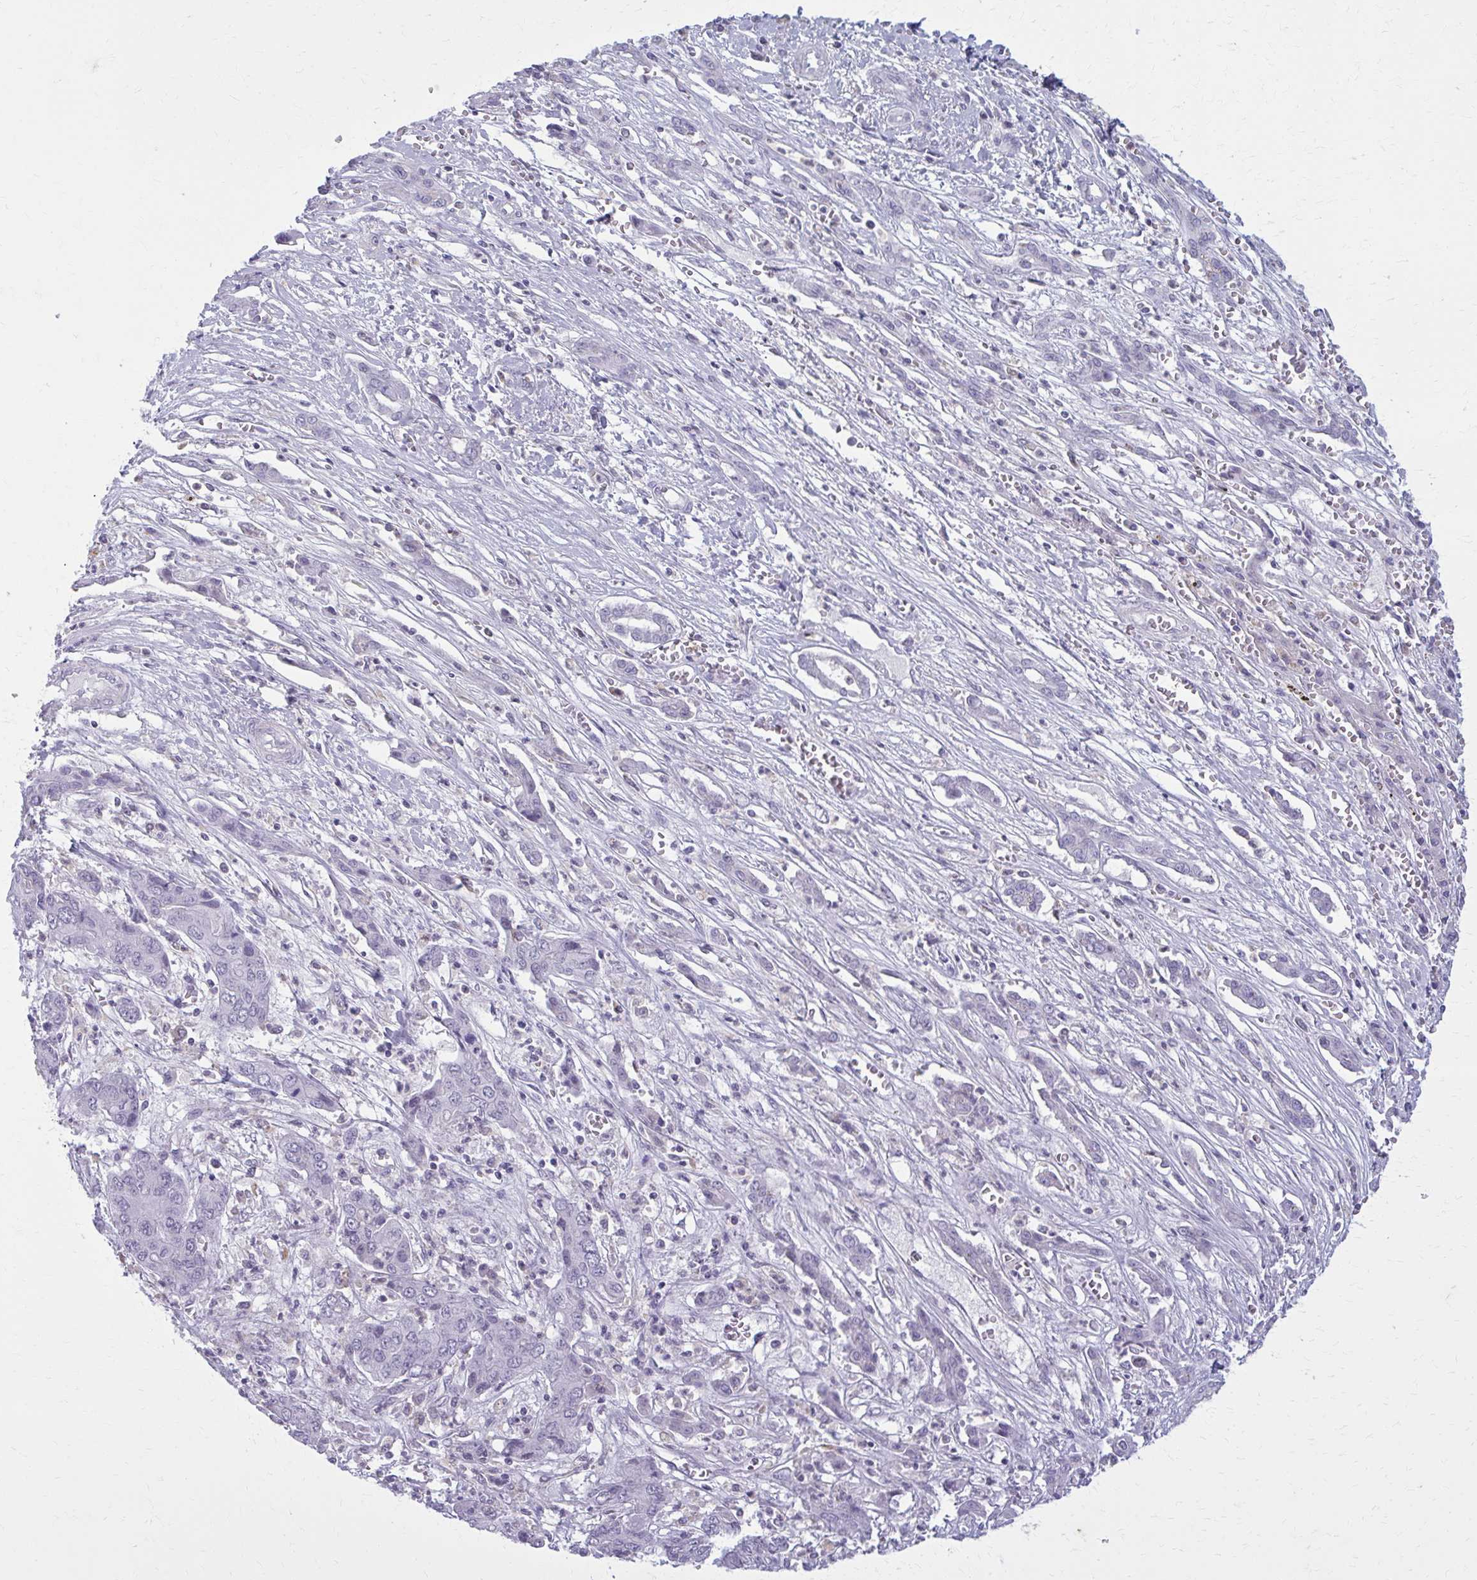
{"staining": {"intensity": "negative", "quantity": "none", "location": "none"}, "tissue": "liver cancer", "cell_type": "Tumor cells", "image_type": "cancer", "snomed": [{"axis": "morphology", "description": "Cholangiocarcinoma"}, {"axis": "topography", "description": "Liver"}], "caption": "Tumor cells show no significant protein expression in cholangiocarcinoma (liver).", "gene": "CARD9", "patient": {"sex": "male", "age": 67}}